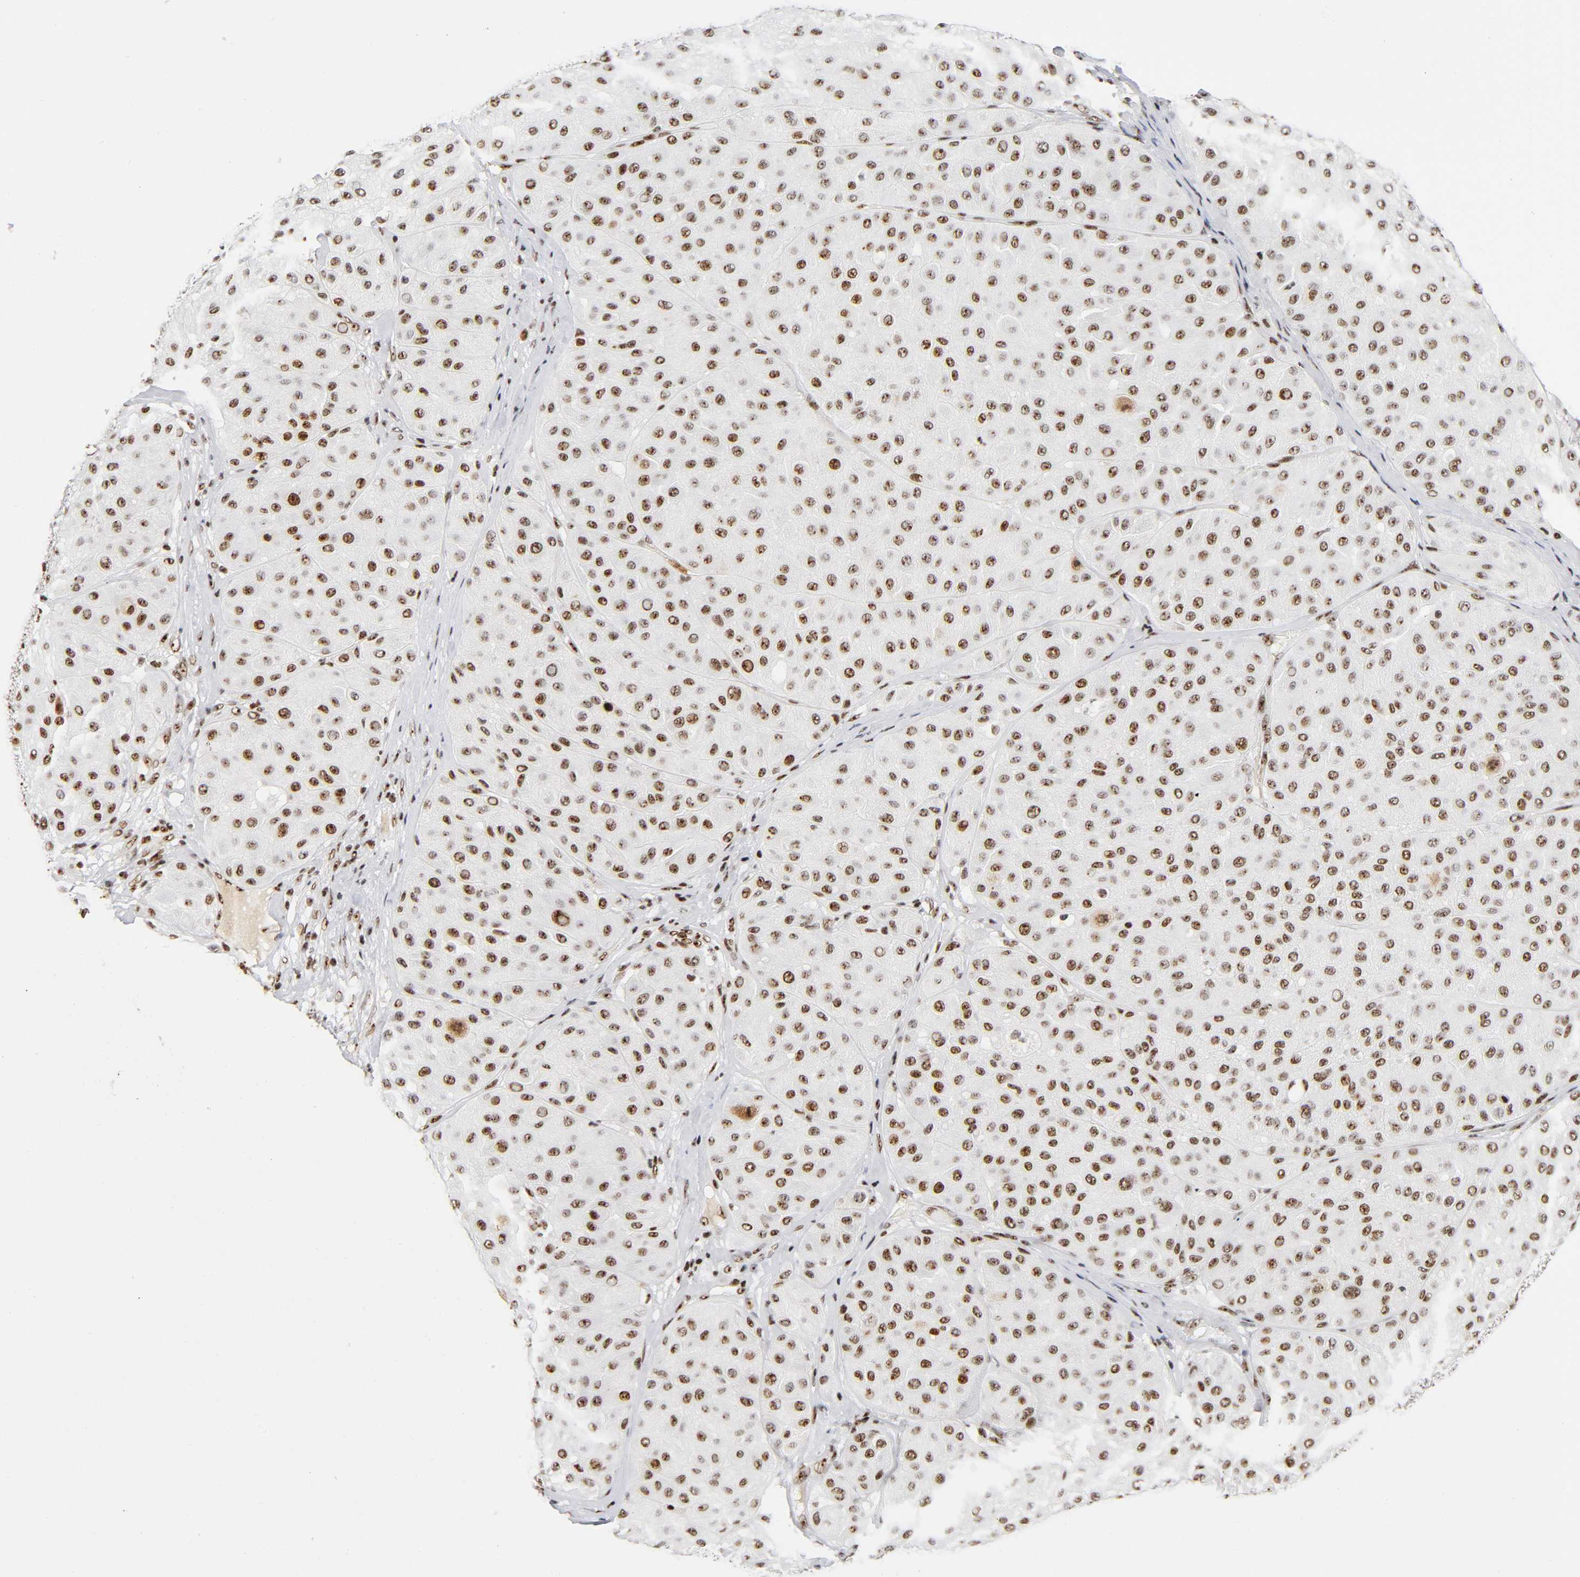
{"staining": {"intensity": "moderate", "quantity": ">75%", "location": "nuclear"}, "tissue": "melanoma", "cell_type": "Tumor cells", "image_type": "cancer", "snomed": [{"axis": "morphology", "description": "Normal tissue, NOS"}, {"axis": "morphology", "description": "Malignant melanoma, Metastatic site"}, {"axis": "topography", "description": "Skin"}], "caption": "Melanoma stained with IHC shows moderate nuclear expression in about >75% of tumor cells.", "gene": "UBTF", "patient": {"sex": "male", "age": 41}}